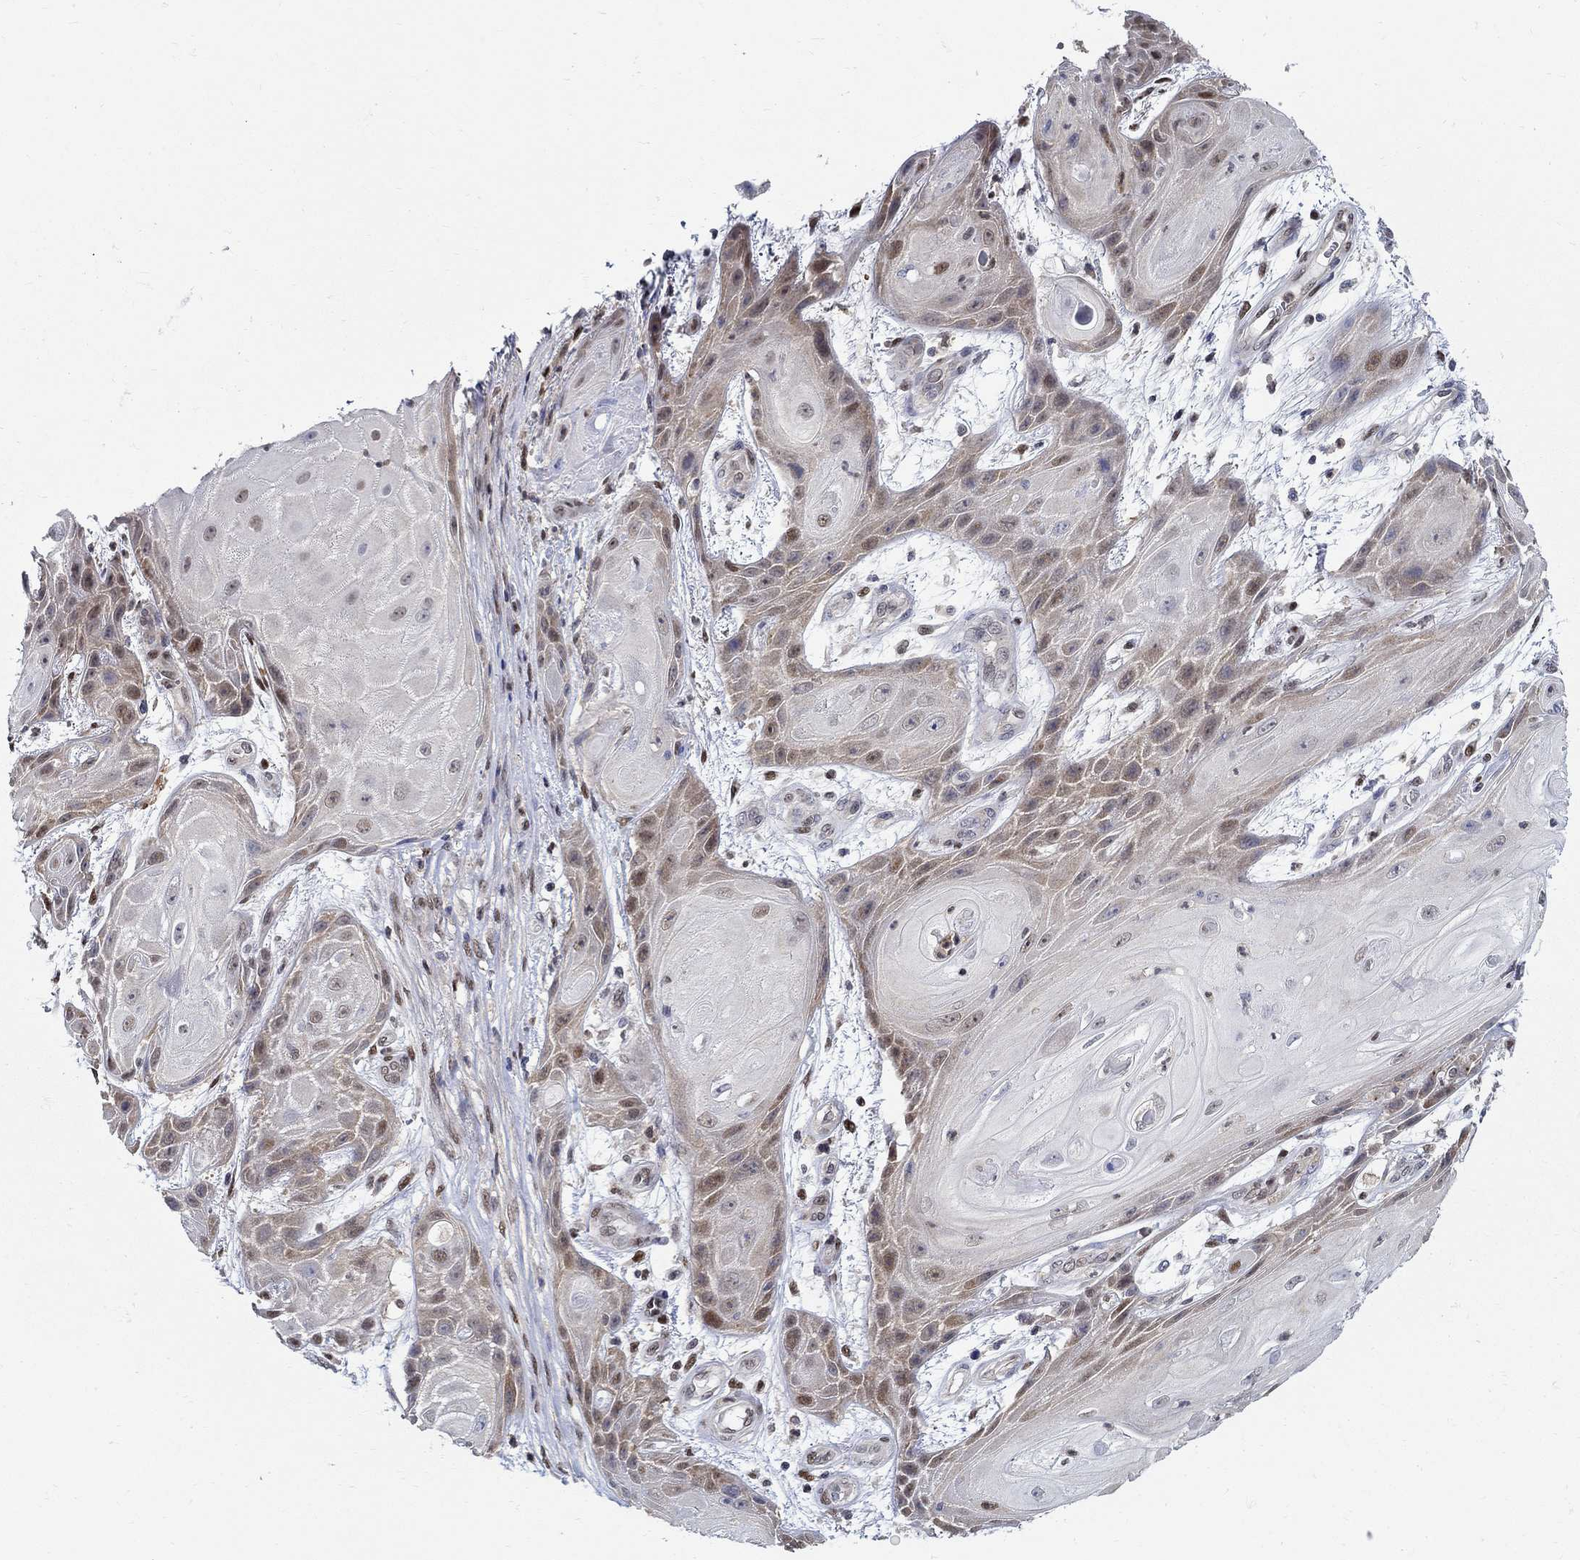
{"staining": {"intensity": "moderate", "quantity": "<25%", "location": "cytoplasmic/membranous,nuclear"}, "tissue": "skin cancer", "cell_type": "Tumor cells", "image_type": "cancer", "snomed": [{"axis": "morphology", "description": "Squamous cell carcinoma, NOS"}, {"axis": "topography", "description": "Skin"}], "caption": "Immunohistochemical staining of skin cancer displays low levels of moderate cytoplasmic/membranous and nuclear expression in about <25% of tumor cells. The staining is performed using DAB (3,3'-diaminobenzidine) brown chromogen to label protein expression. The nuclei are counter-stained blue using hematoxylin.", "gene": "ZNF594", "patient": {"sex": "male", "age": 62}}